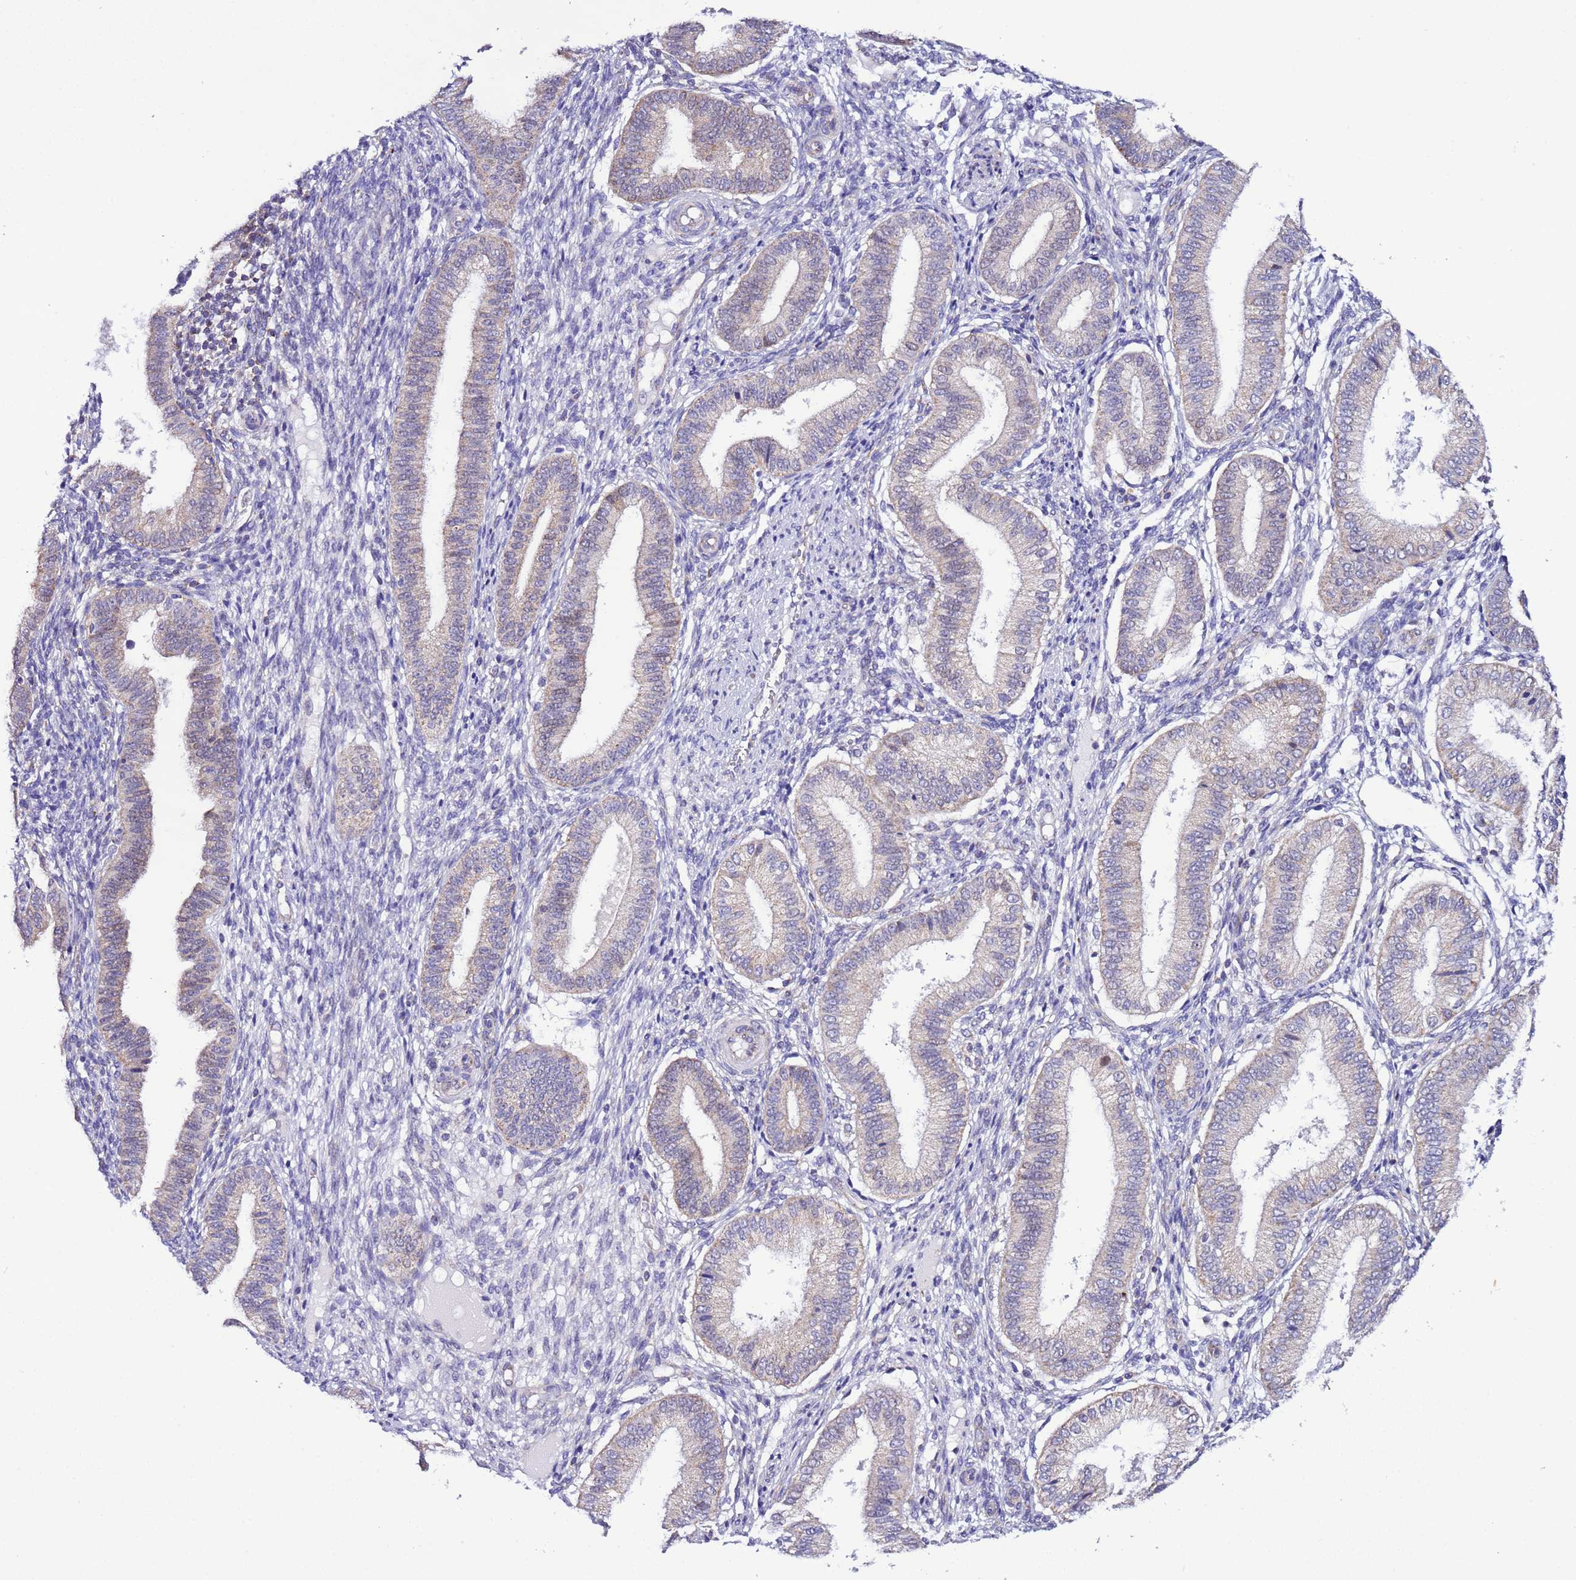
{"staining": {"intensity": "negative", "quantity": "none", "location": "none"}, "tissue": "endometrium", "cell_type": "Cells in endometrial stroma", "image_type": "normal", "snomed": [{"axis": "morphology", "description": "Normal tissue, NOS"}, {"axis": "topography", "description": "Endometrium"}], "caption": "The IHC photomicrograph has no significant expression in cells in endometrial stroma of endometrium.", "gene": "AHI1", "patient": {"sex": "female", "age": 39}}